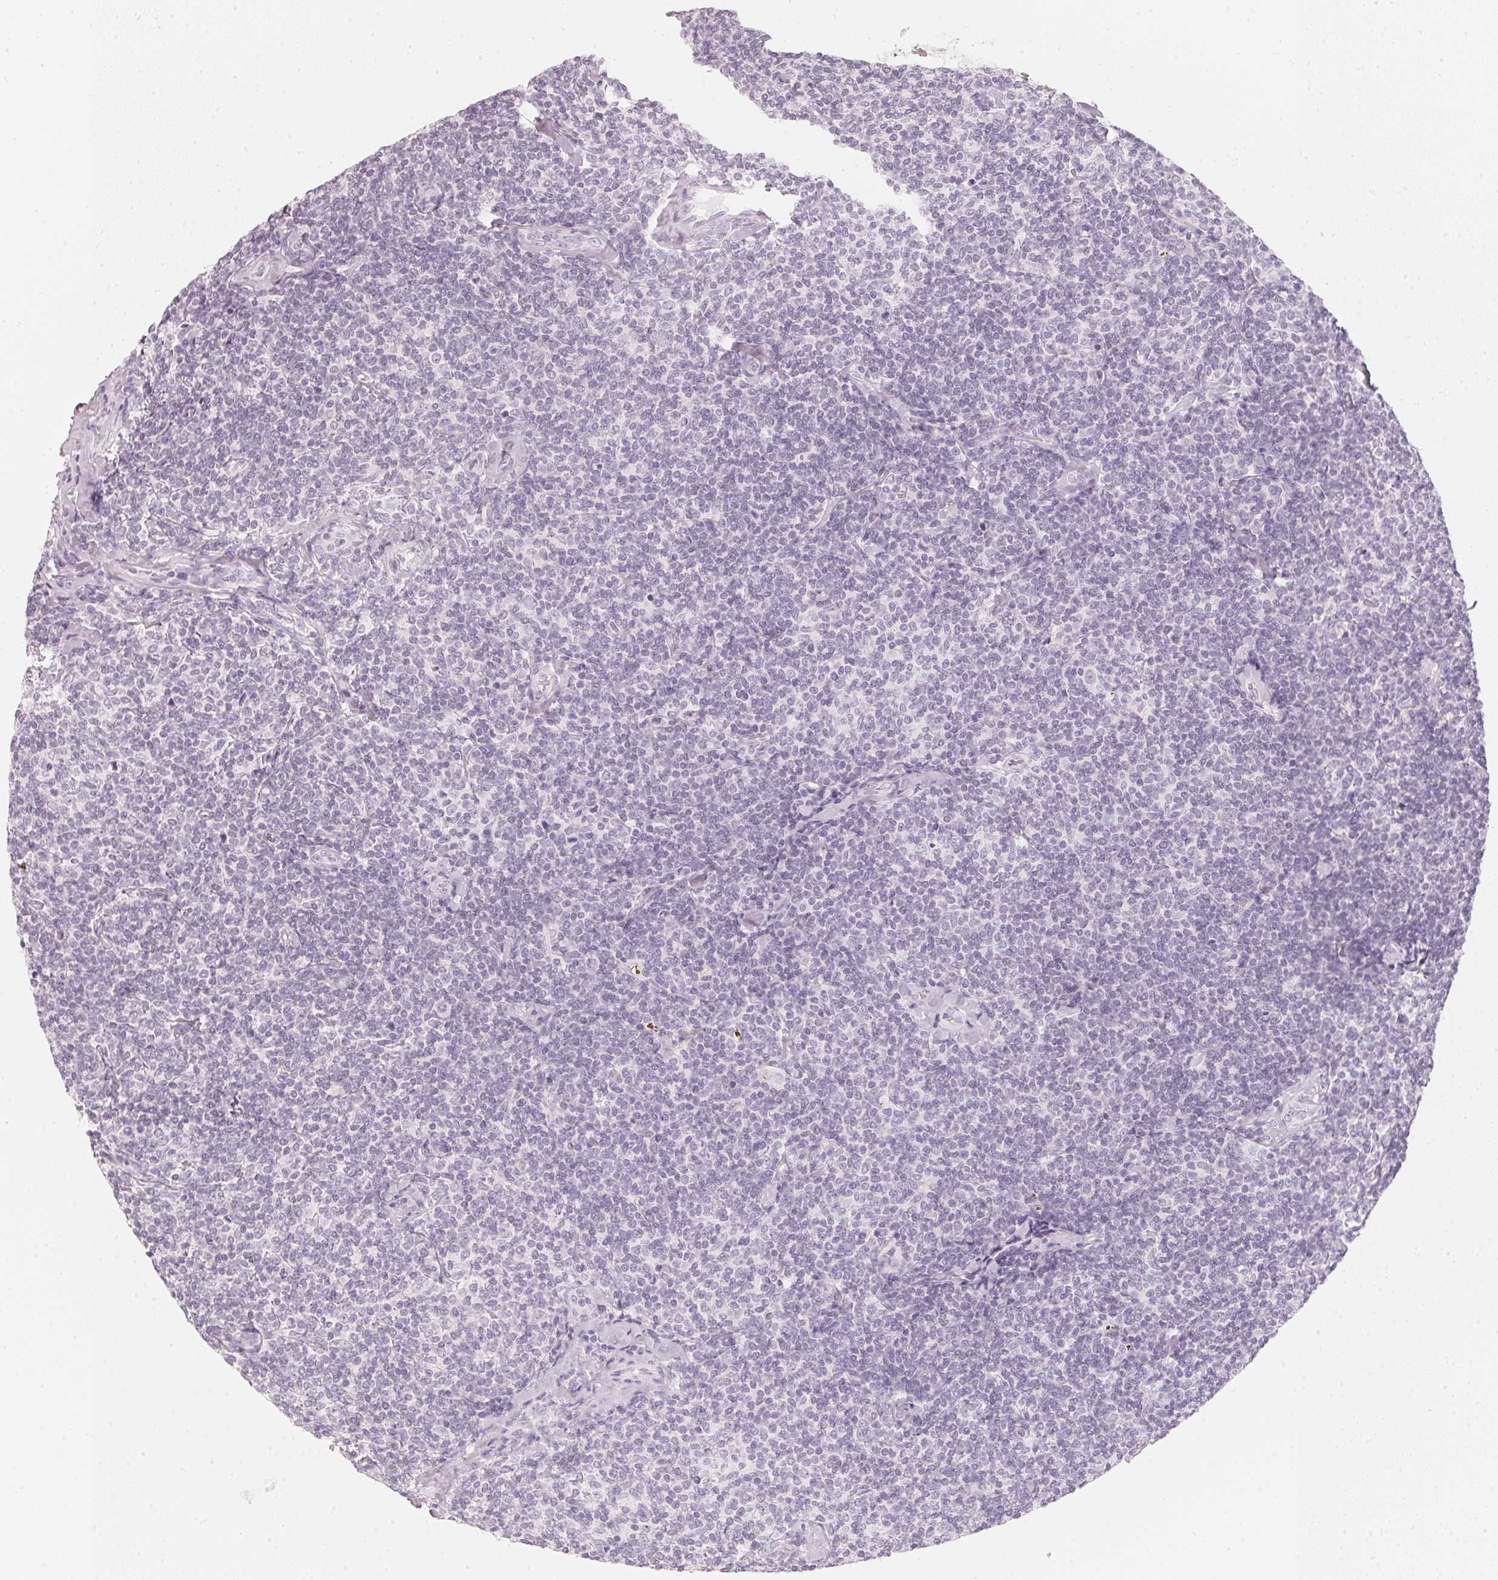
{"staining": {"intensity": "negative", "quantity": "none", "location": "none"}, "tissue": "lymphoma", "cell_type": "Tumor cells", "image_type": "cancer", "snomed": [{"axis": "morphology", "description": "Malignant lymphoma, non-Hodgkin's type, Low grade"}, {"axis": "topography", "description": "Lymph node"}], "caption": "Immunohistochemistry image of human low-grade malignant lymphoma, non-Hodgkin's type stained for a protein (brown), which demonstrates no staining in tumor cells.", "gene": "SLC22A8", "patient": {"sex": "female", "age": 56}}